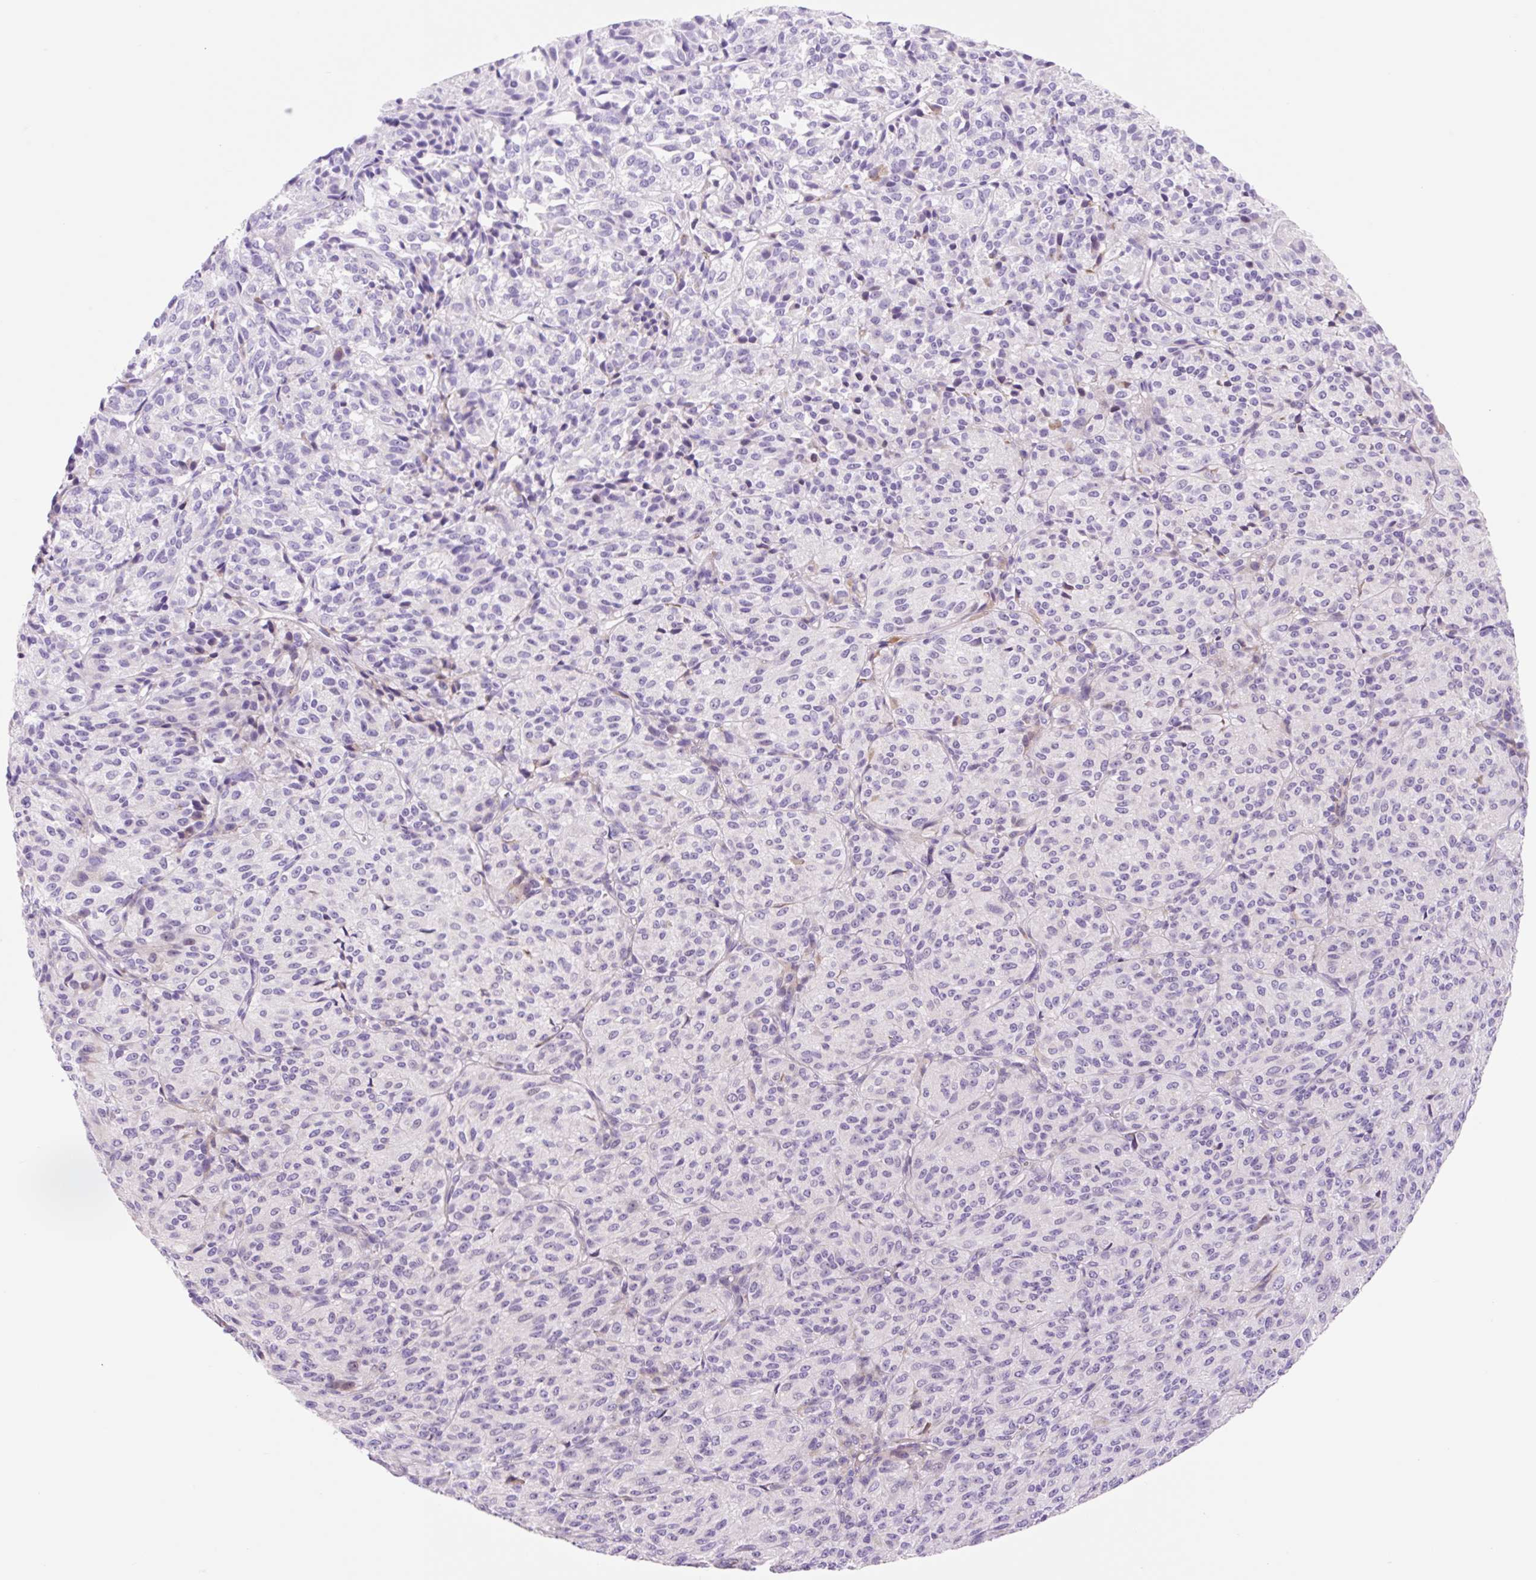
{"staining": {"intensity": "negative", "quantity": "none", "location": "none"}, "tissue": "melanoma", "cell_type": "Tumor cells", "image_type": "cancer", "snomed": [{"axis": "morphology", "description": "Malignant melanoma, Metastatic site"}, {"axis": "topography", "description": "Brain"}], "caption": "This is a micrograph of IHC staining of melanoma, which shows no expression in tumor cells. The staining is performed using DAB (3,3'-diaminobenzidine) brown chromogen with nuclei counter-stained in using hematoxylin.", "gene": "ZNF121", "patient": {"sex": "female", "age": 56}}